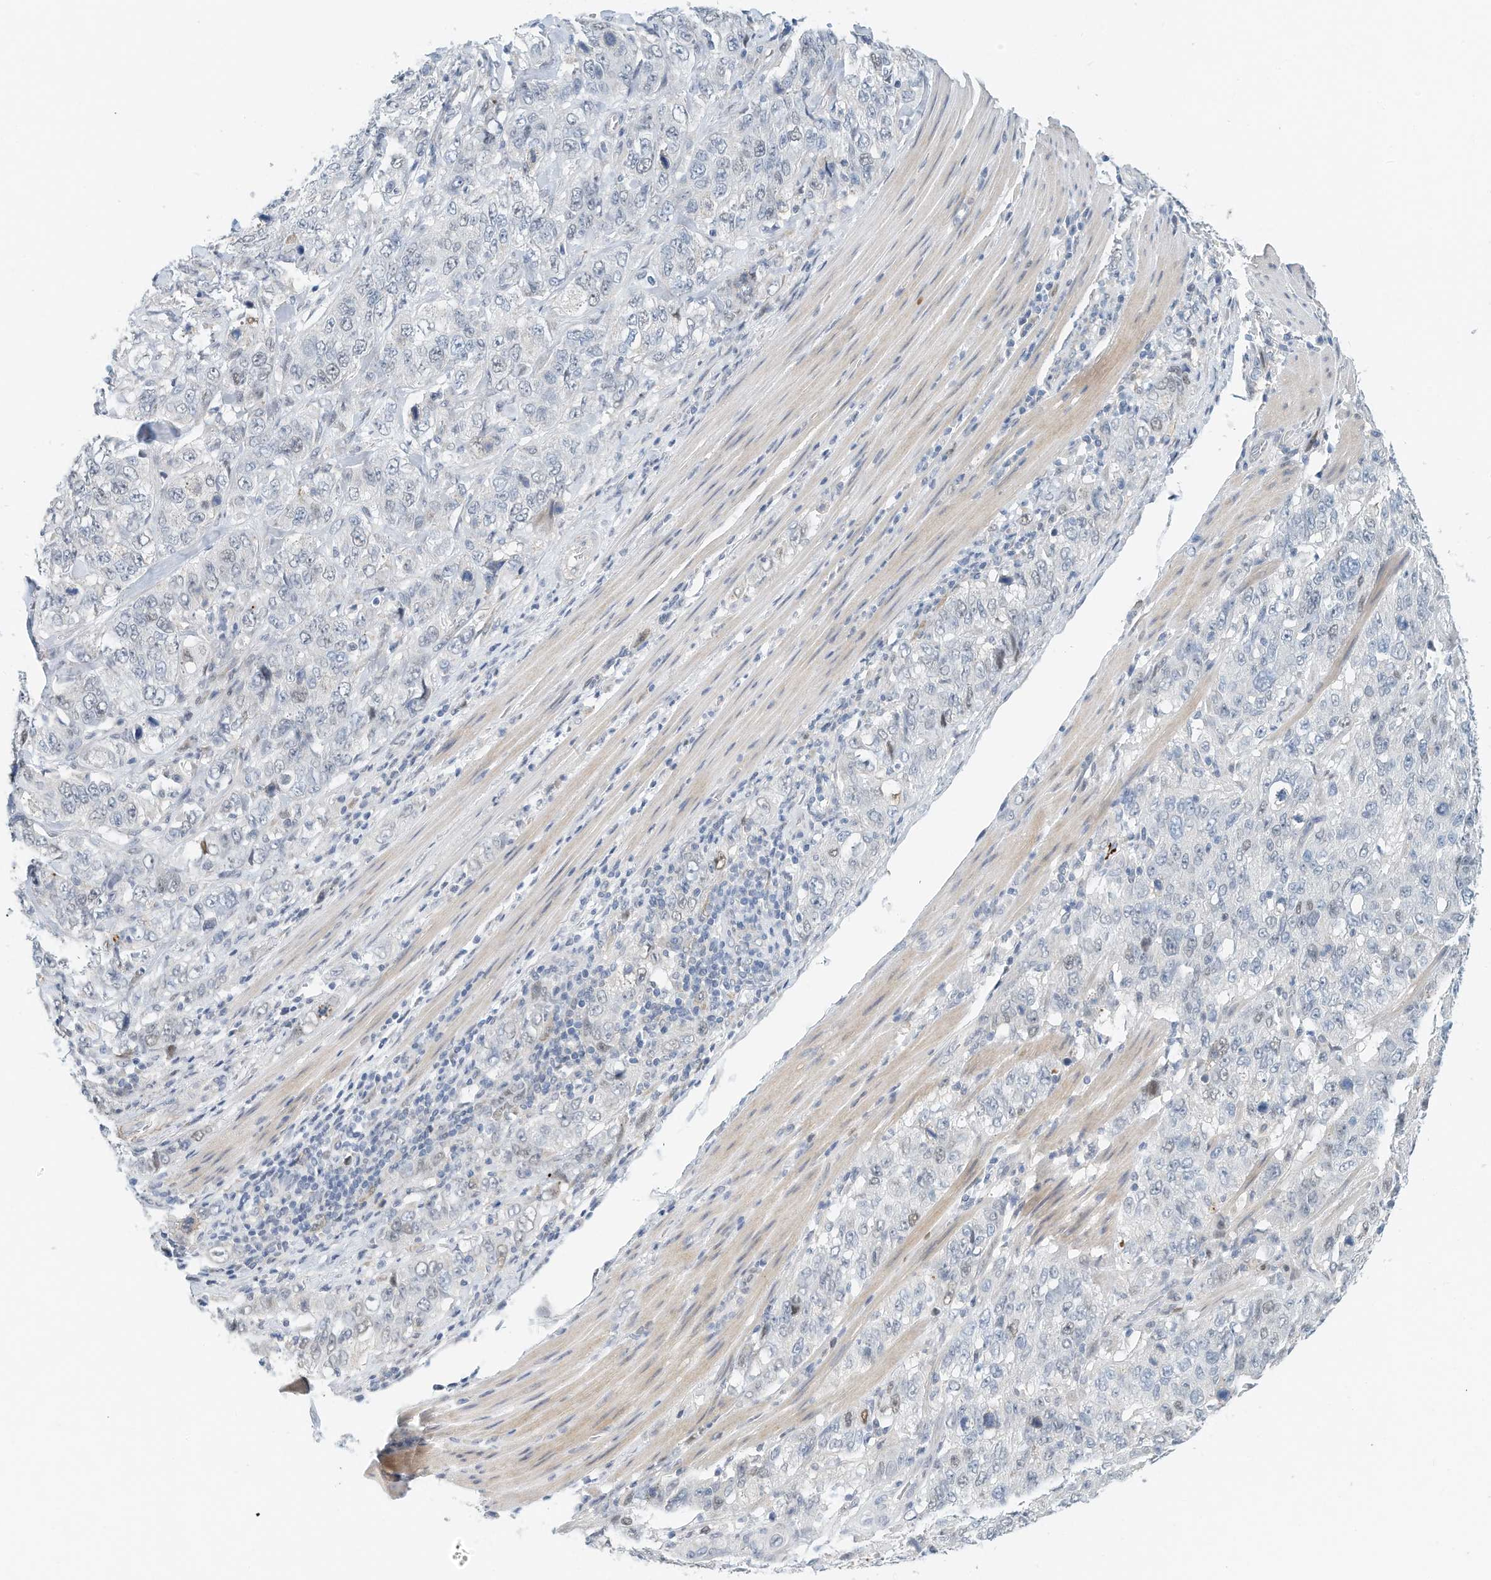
{"staining": {"intensity": "negative", "quantity": "none", "location": "none"}, "tissue": "stomach cancer", "cell_type": "Tumor cells", "image_type": "cancer", "snomed": [{"axis": "morphology", "description": "Adenocarcinoma, NOS"}, {"axis": "topography", "description": "Stomach"}], "caption": "IHC micrograph of stomach cancer stained for a protein (brown), which shows no expression in tumor cells.", "gene": "ARHGAP28", "patient": {"sex": "male", "age": 48}}